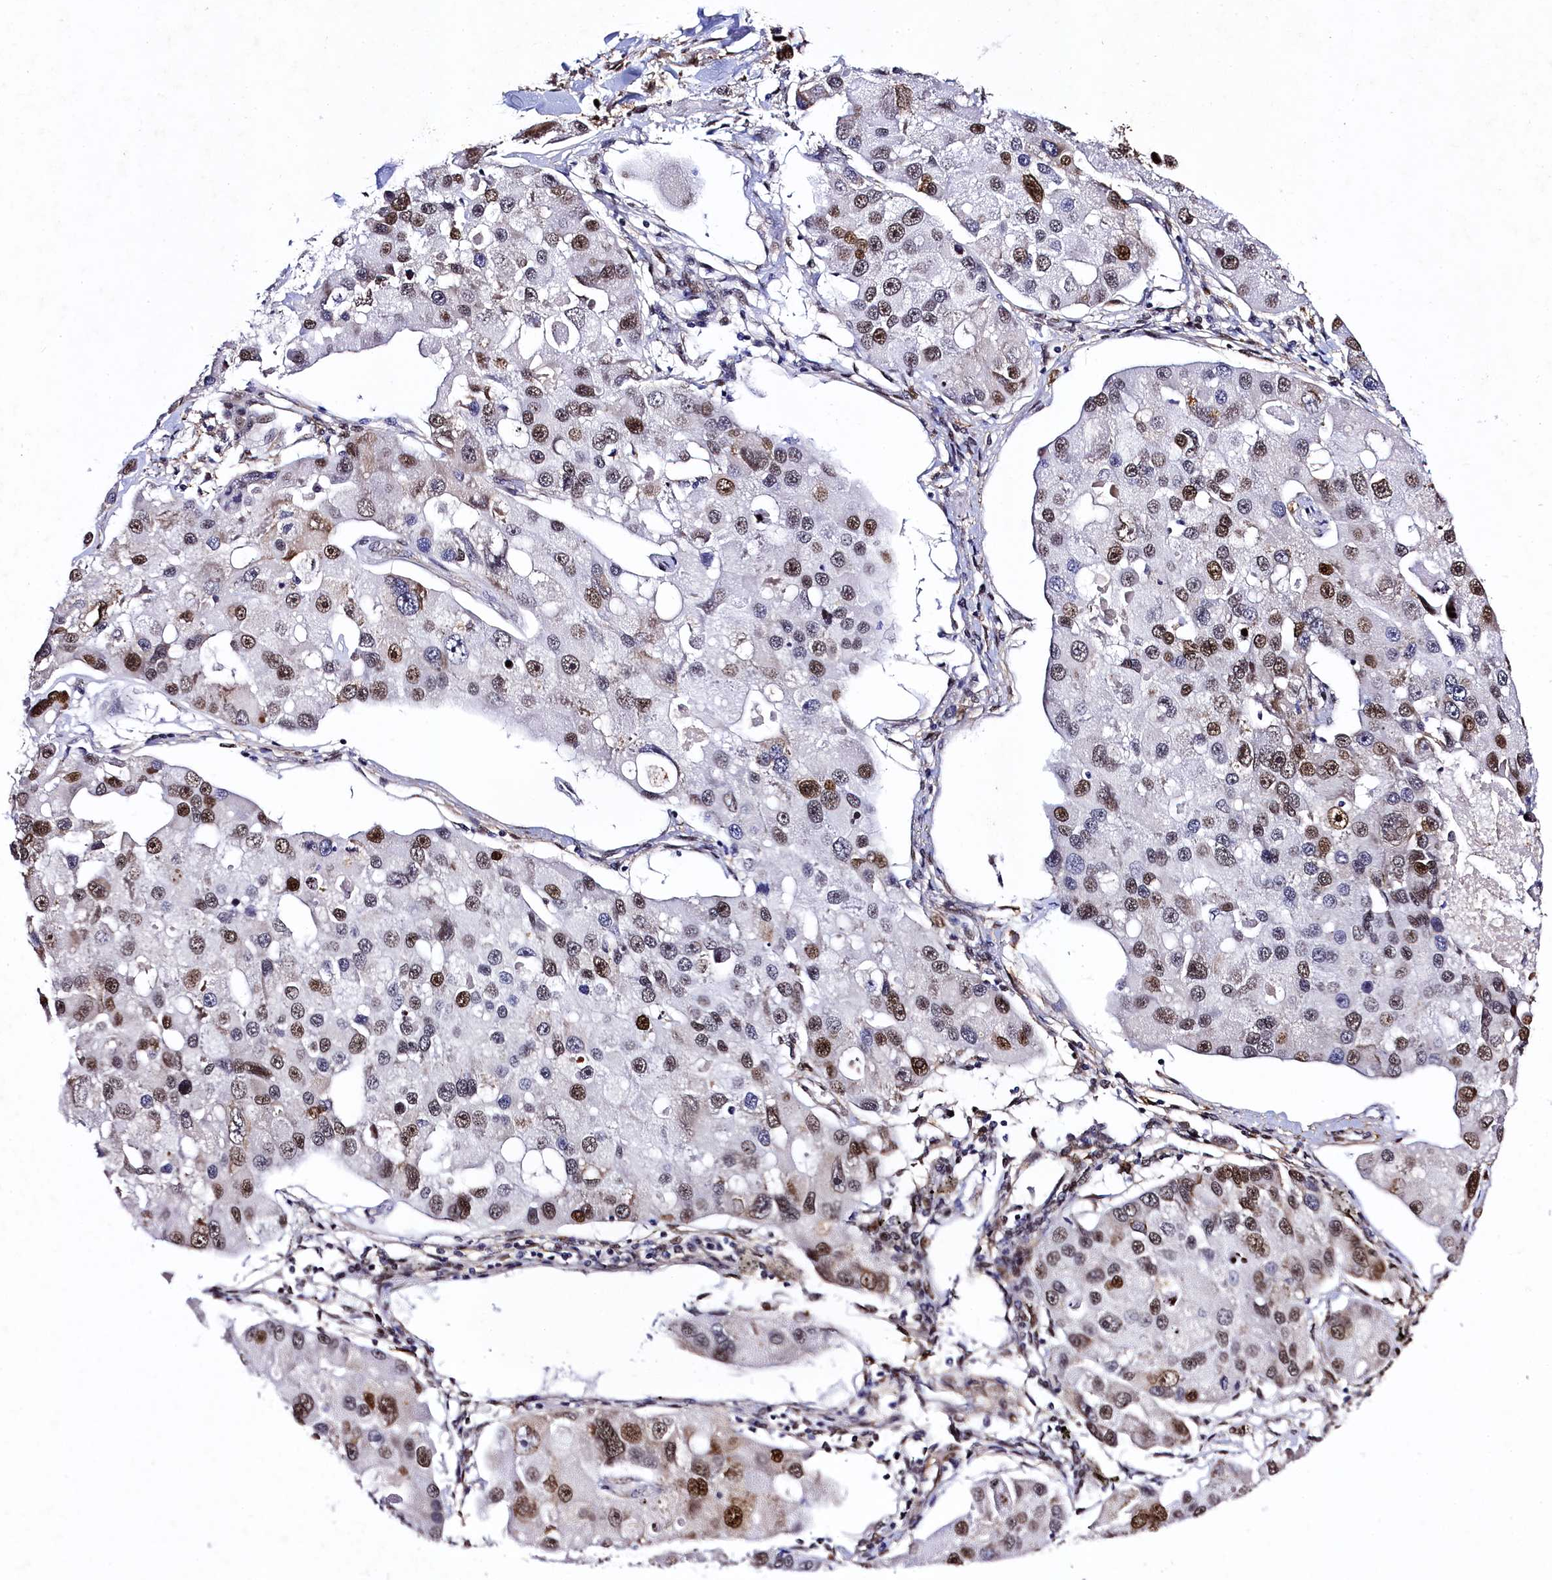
{"staining": {"intensity": "moderate", "quantity": ">75%", "location": "nuclear"}, "tissue": "lung cancer", "cell_type": "Tumor cells", "image_type": "cancer", "snomed": [{"axis": "morphology", "description": "Adenocarcinoma, NOS"}, {"axis": "topography", "description": "Lung"}], "caption": "Protein expression analysis of human lung cancer (adenocarcinoma) reveals moderate nuclear positivity in about >75% of tumor cells. The protein is shown in brown color, while the nuclei are stained blue.", "gene": "SAMD10", "patient": {"sex": "female", "age": 54}}